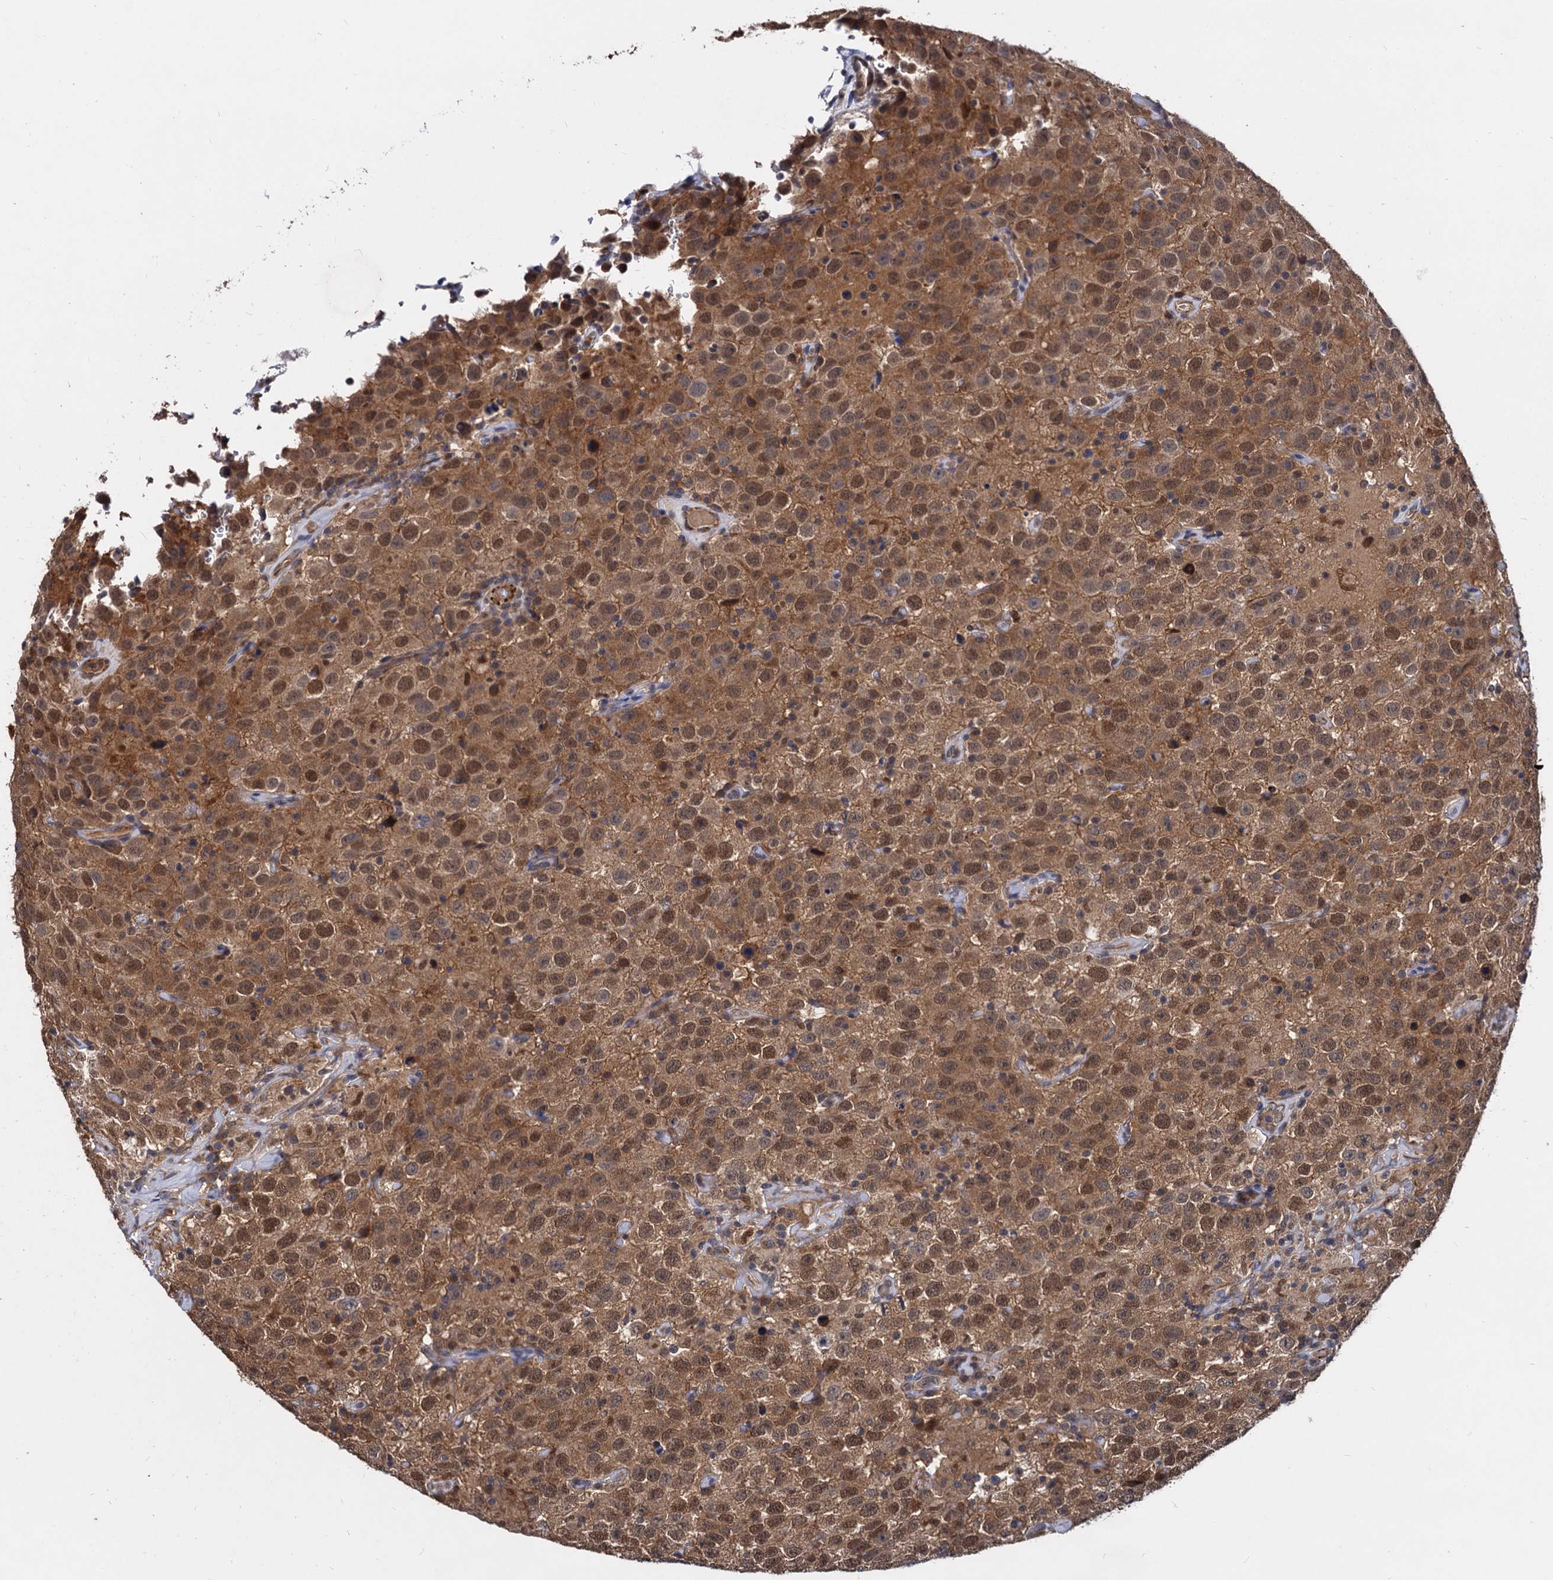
{"staining": {"intensity": "moderate", "quantity": ">75%", "location": "cytoplasmic/membranous,nuclear"}, "tissue": "testis cancer", "cell_type": "Tumor cells", "image_type": "cancer", "snomed": [{"axis": "morphology", "description": "Seminoma, NOS"}, {"axis": "topography", "description": "Testis"}], "caption": "About >75% of tumor cells in seminoma (testis) show moderate cytoplasmic/membranous and nuclear protein staining as visualized by brown immunohistochemical staining.", "gene": "PSMD4", "patient": {"sex": "male", "age": 41}}